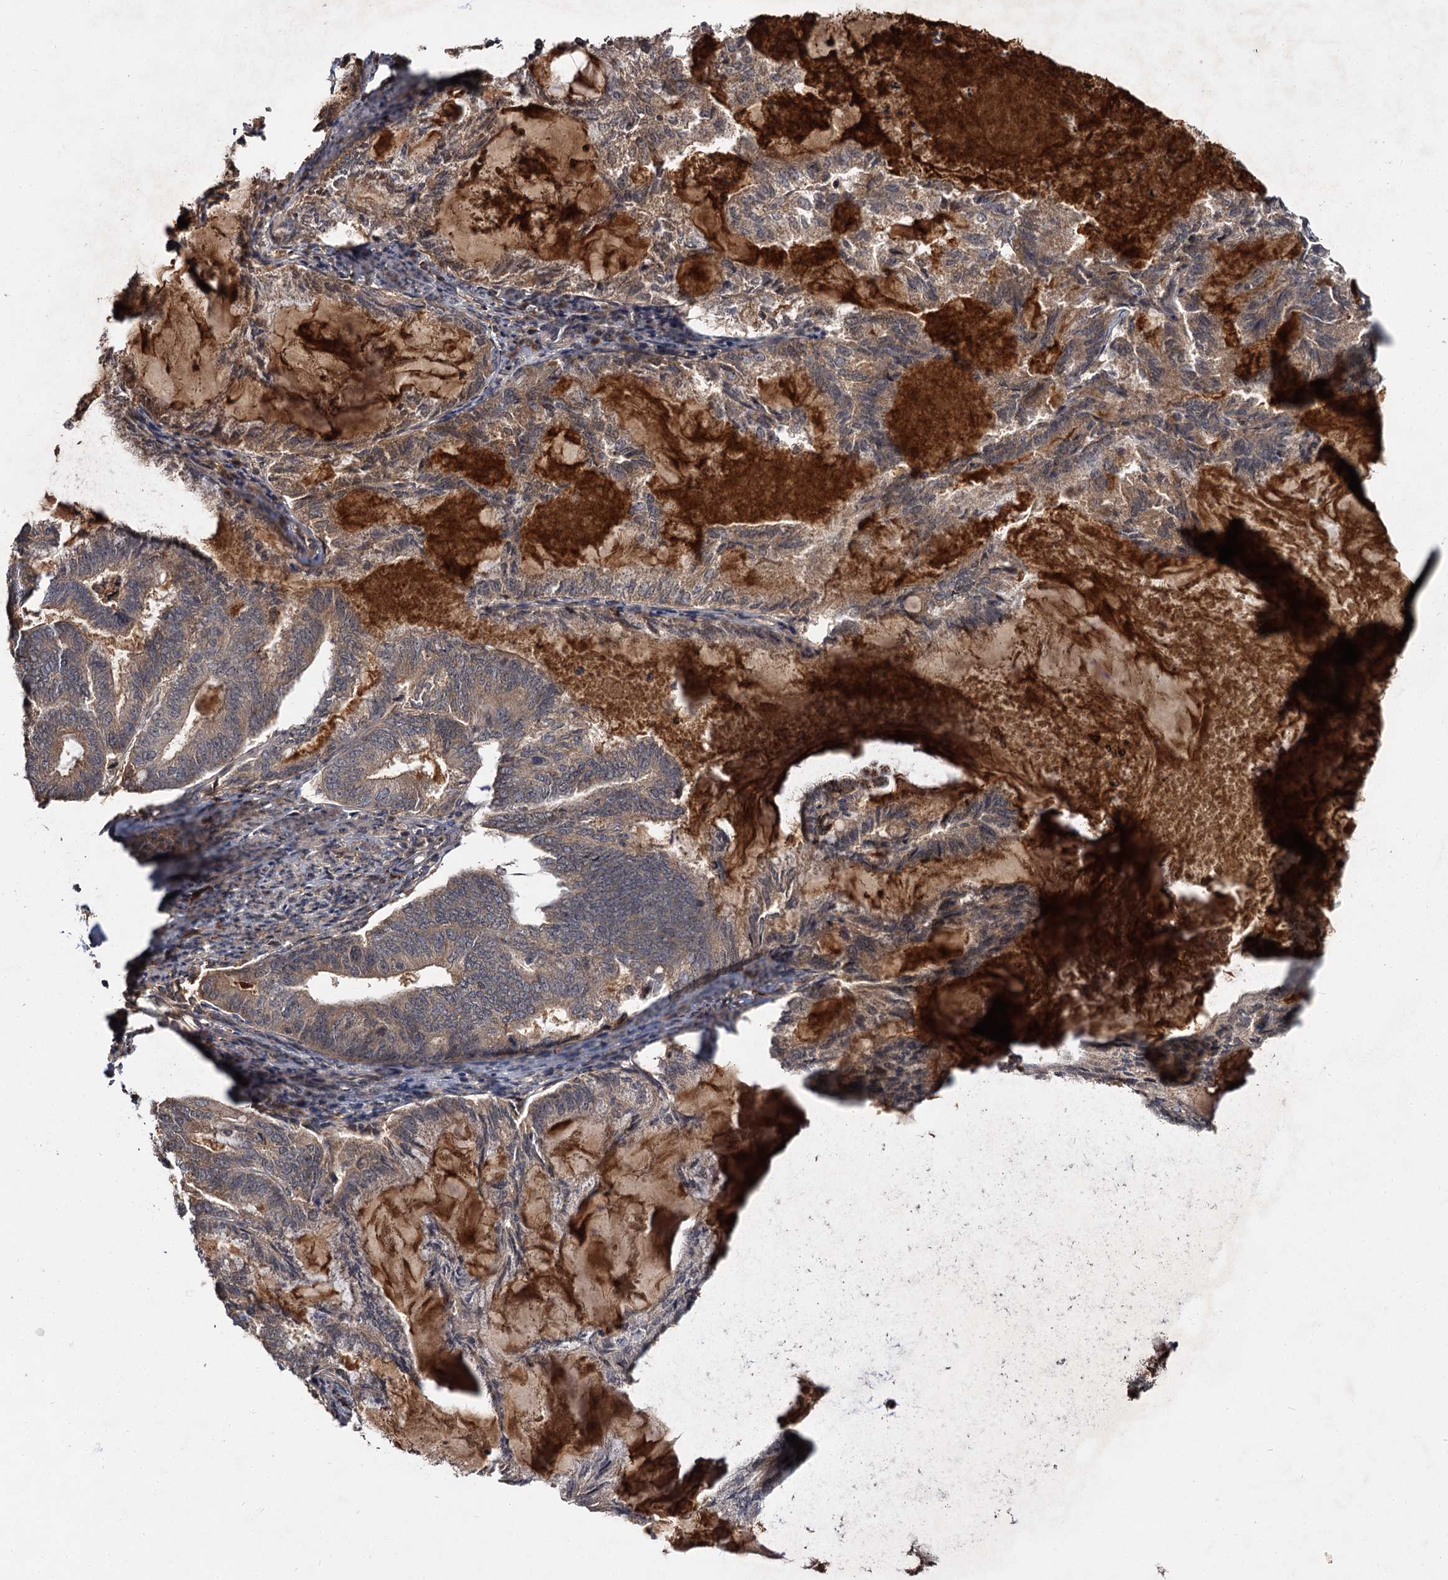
{"staining": {"intensity": "moderate", "quantity": "<25%", "location": "cytoplasmic/membranous"}, "tissue": "endometrial cancer", "cell_type": "Tumor cells", "image_type": "cancer", "snomed": [{"axis": "morphology", "description": "Adenocarcinoma, NOS"}, {"axis": "topography", "description": "Endometrium"}], "caption": "A low amount of moderate cytoplasmic/membranous expression is appreciated in approximately <25% of tumor cells in adenocarcinoma (endometrial) tissue.", "gene": "MBD6", "patient": {"sex": "female", "age": 86}}